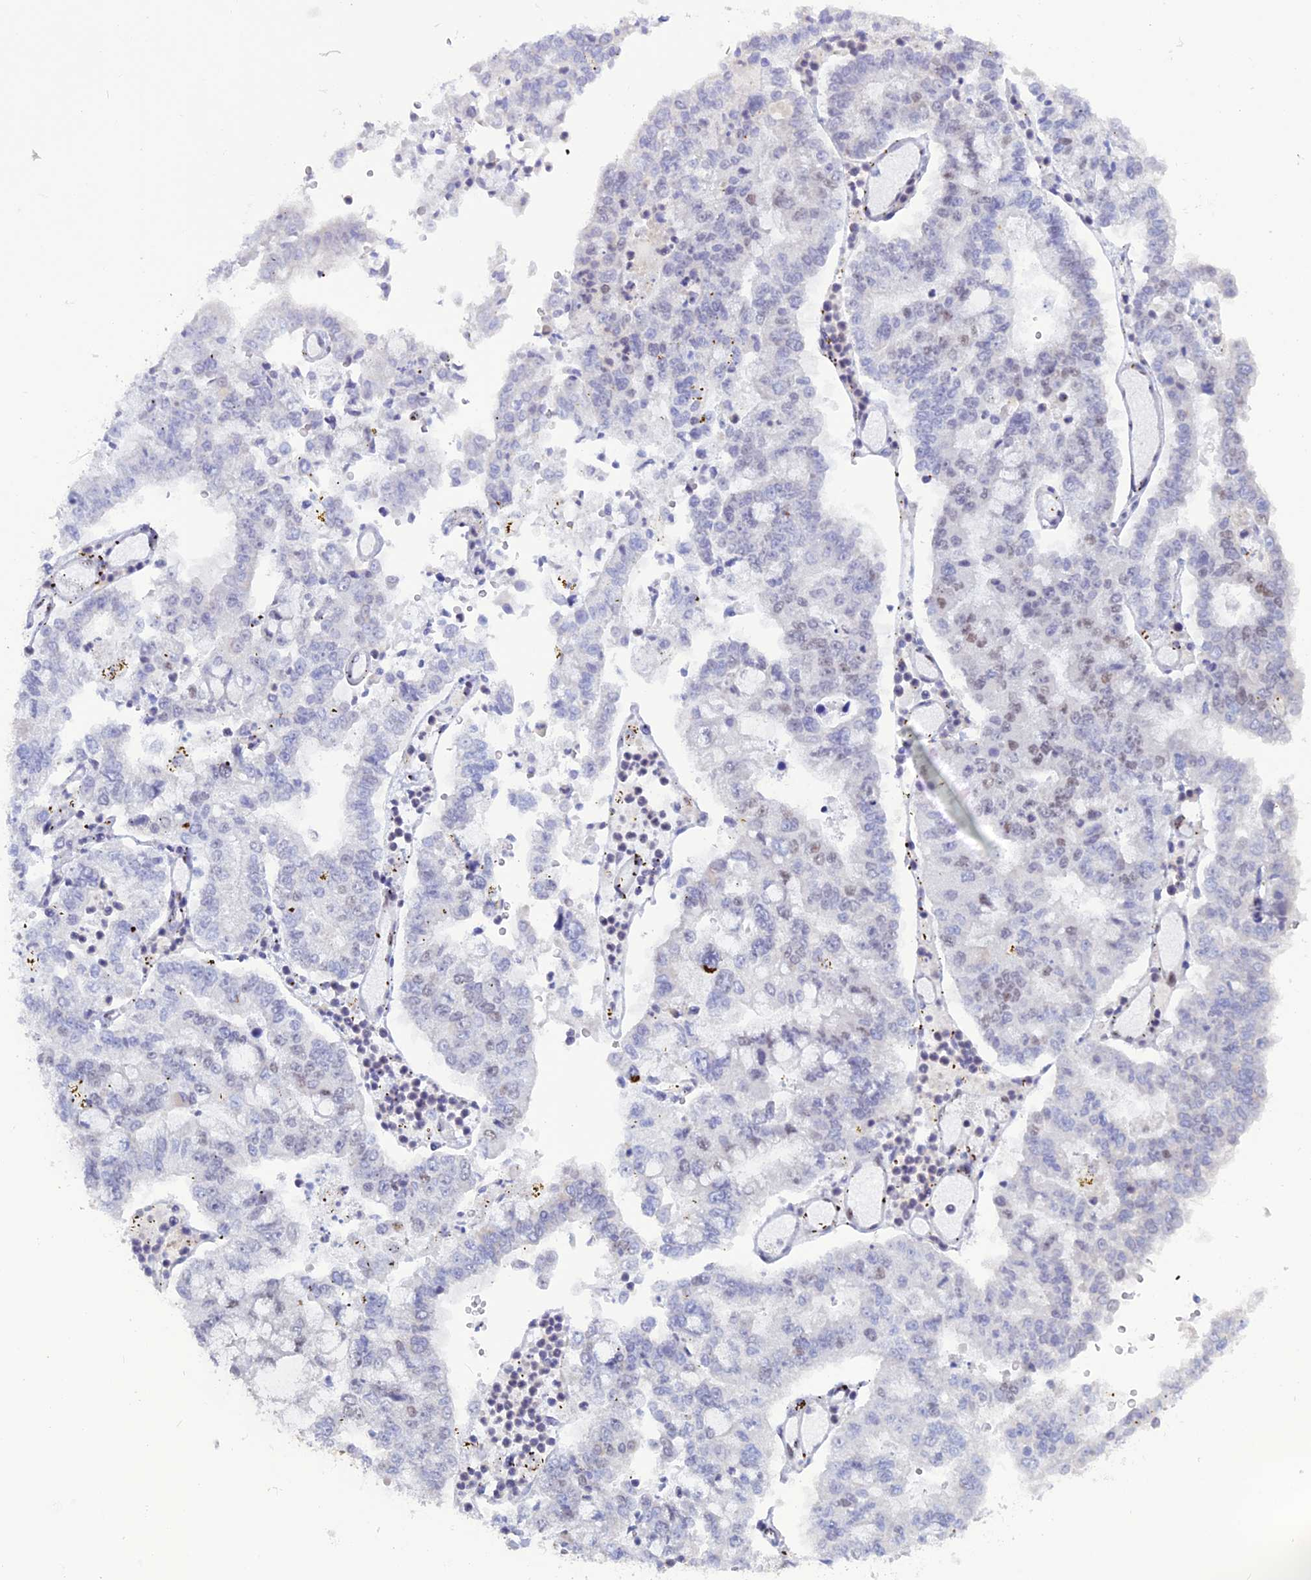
{"staining": {"intensity": "weak", "quantity": "<25%", "location": "nuclear"}, "tissue": "stomach cancer", "cell_type": "Tumor cells", "image_type": "cancer", "snomed": [{"axis": "morphology", "description": "Adenocarcinoma, NOS"}, {"axis": "topography", "description": "Stomach"}], "caption": "Immunohistochemical staining of human stomach cancer demonstrates no significant positivity in tumor cells.", "gene": "NOL4L", "patient": {"sex": "male", "age": 76}}